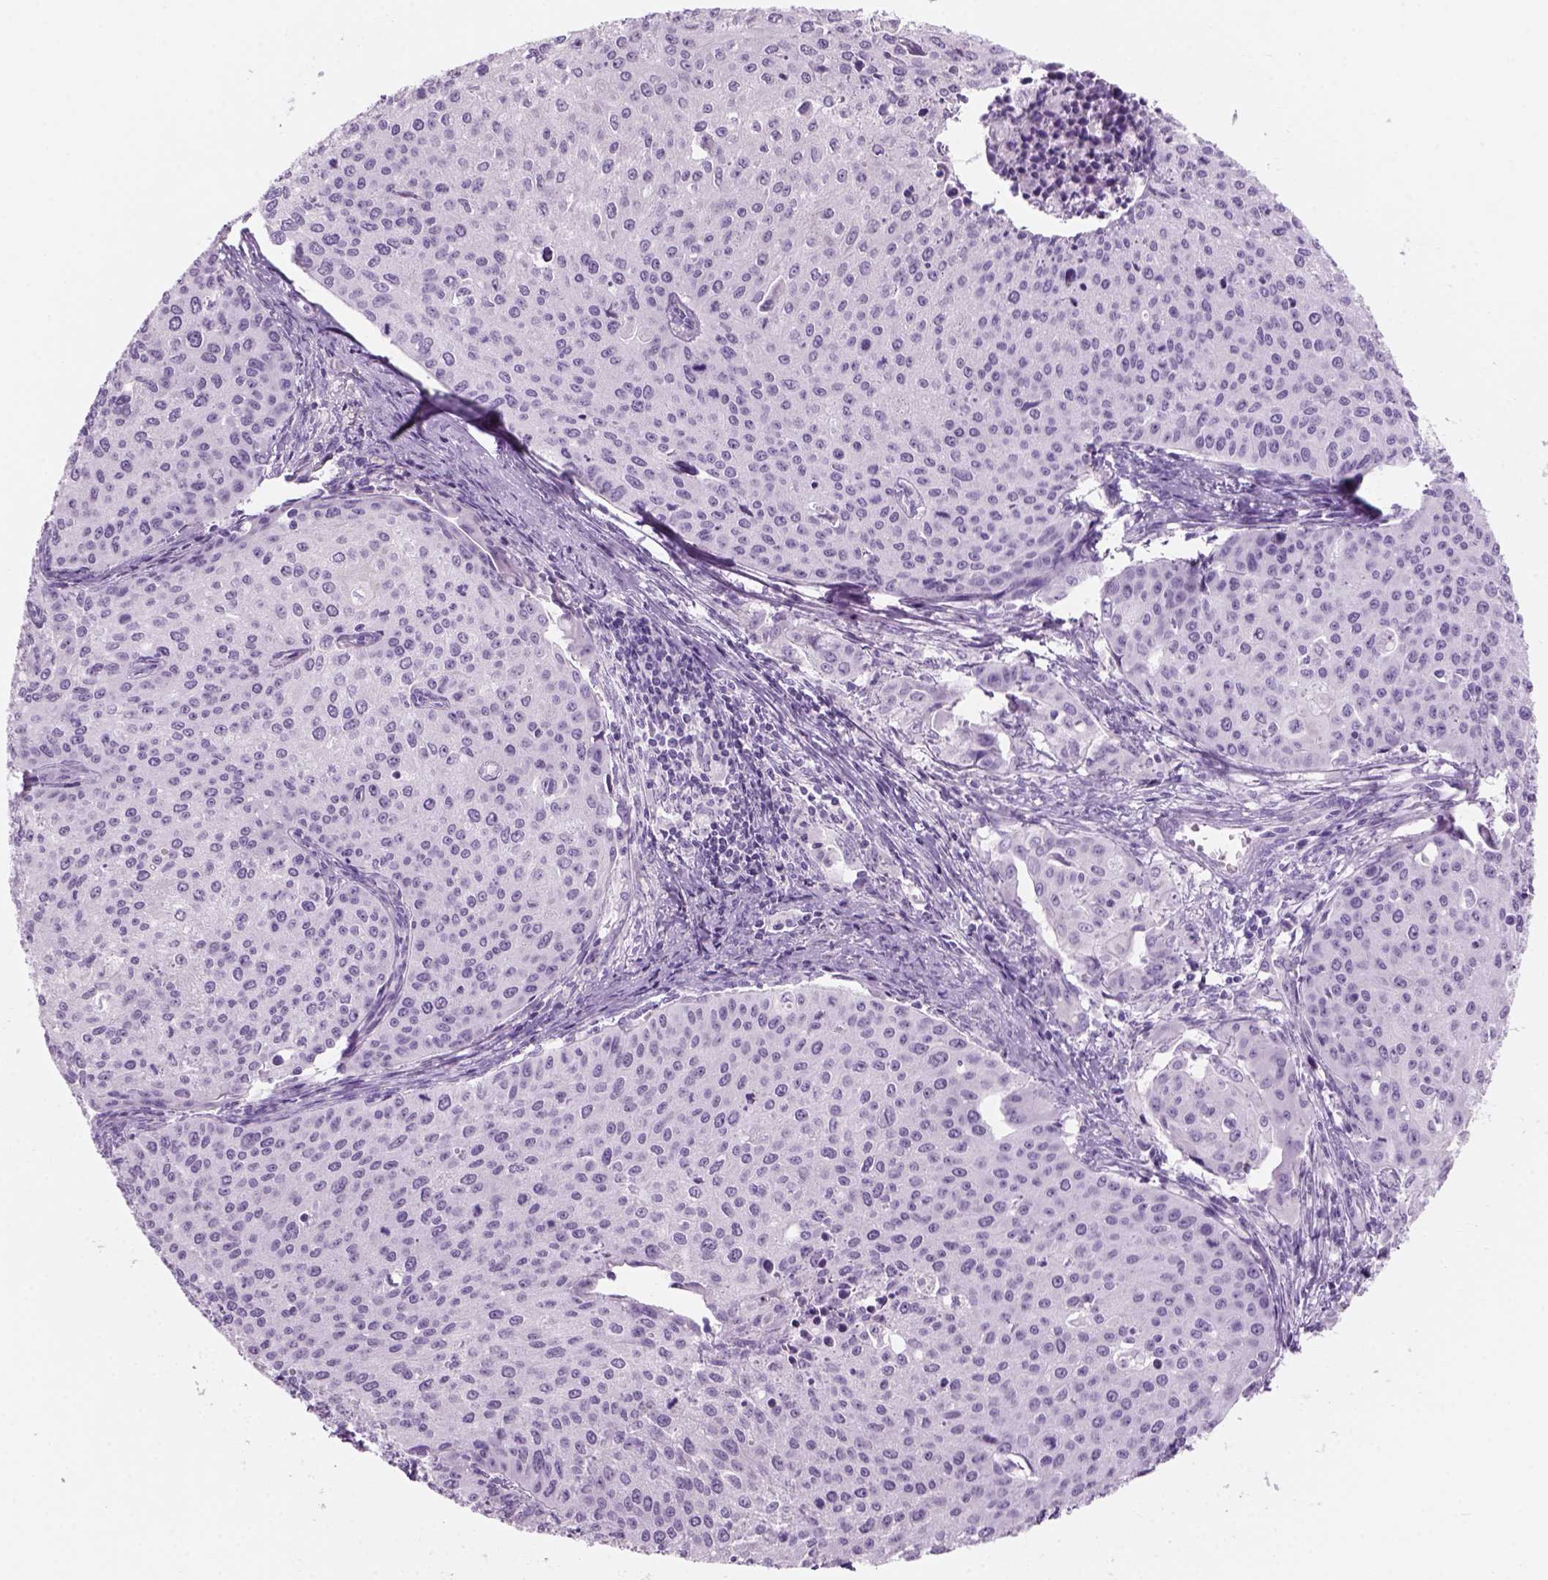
{"staining": {"intensity": "negative", "quantity": "none", "location": "none"}, "tissue": "cervical cancer", "cell_type": "Tumor cells", "image_type": "cancer", "snomed": [{"axis": "morphology", "description": "Squamous cell carcinoma, NOS"}, {"axis": "topography", "description": "Cervix"}], "caption": "An image of human cervical cancer is negative for staining in tumor cells.", "gene": "KRTAP11-1", "patient": {"sex": "female", "age": 38}}